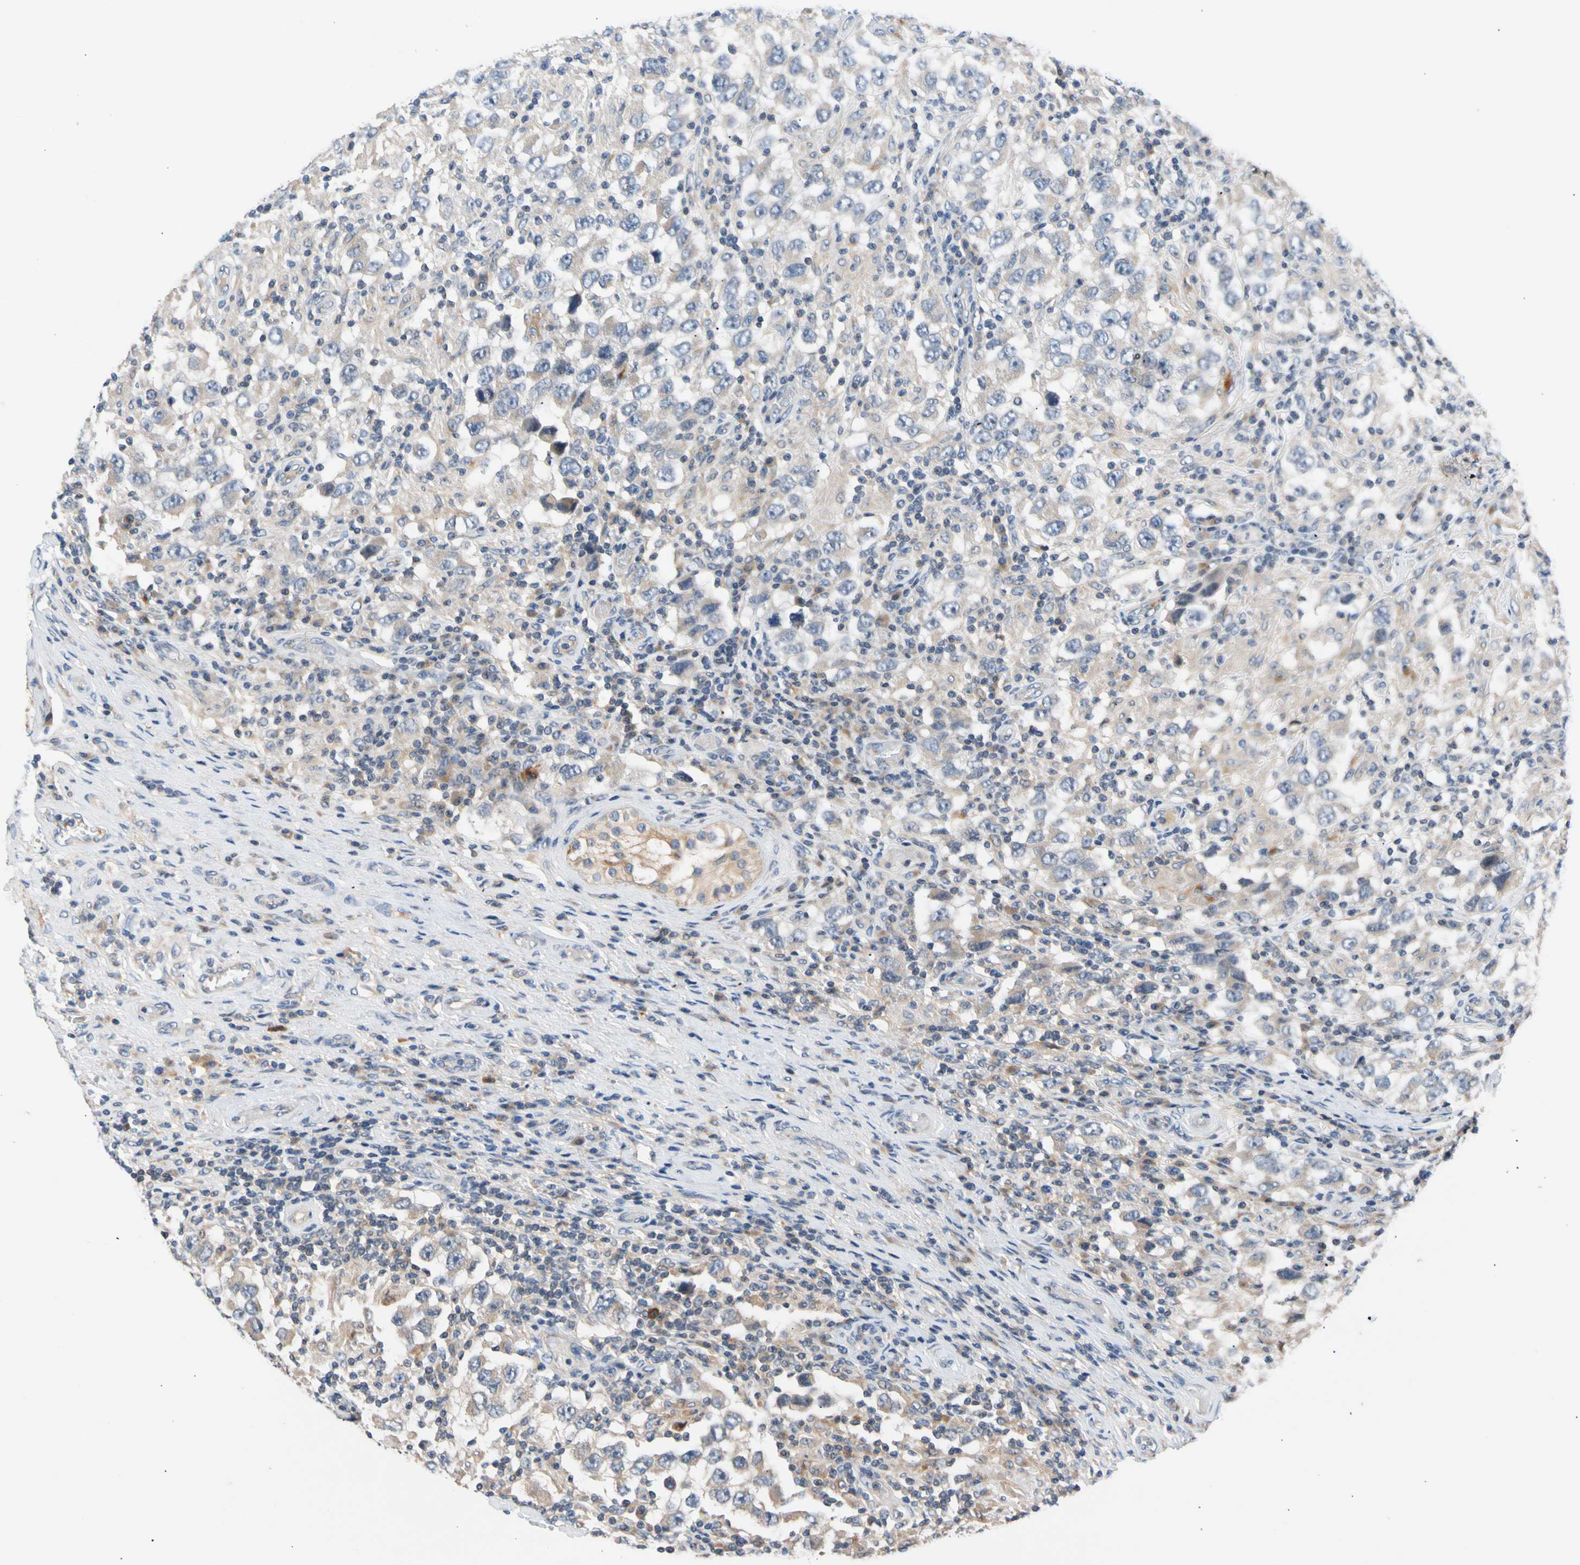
{"staining": {"intensity": "weak", "quantity": "<25%", "location": "cytoplasmic/membranous"}, "tissue": "testis cancer", "cell_type": "Tumor cells", "image_type": "cancer", "snomed": [{"axis": "morphology", "description": "Carcinoma, Embryonal, NOS"}, {"axis": "topography", "description": "Testis"}], "caption": "Protein analysis of testis cancer (embryonal carcinoma) displays no significant positivity in tumor cells. (Stains: DAB (3,3'-diaminobenzidine) IHC with hematoxylin counter stain, Microscopy: brightfield microscopy at high magnification).", "gene": "CNST", "patient": {"sex": "male", "age": 21}}